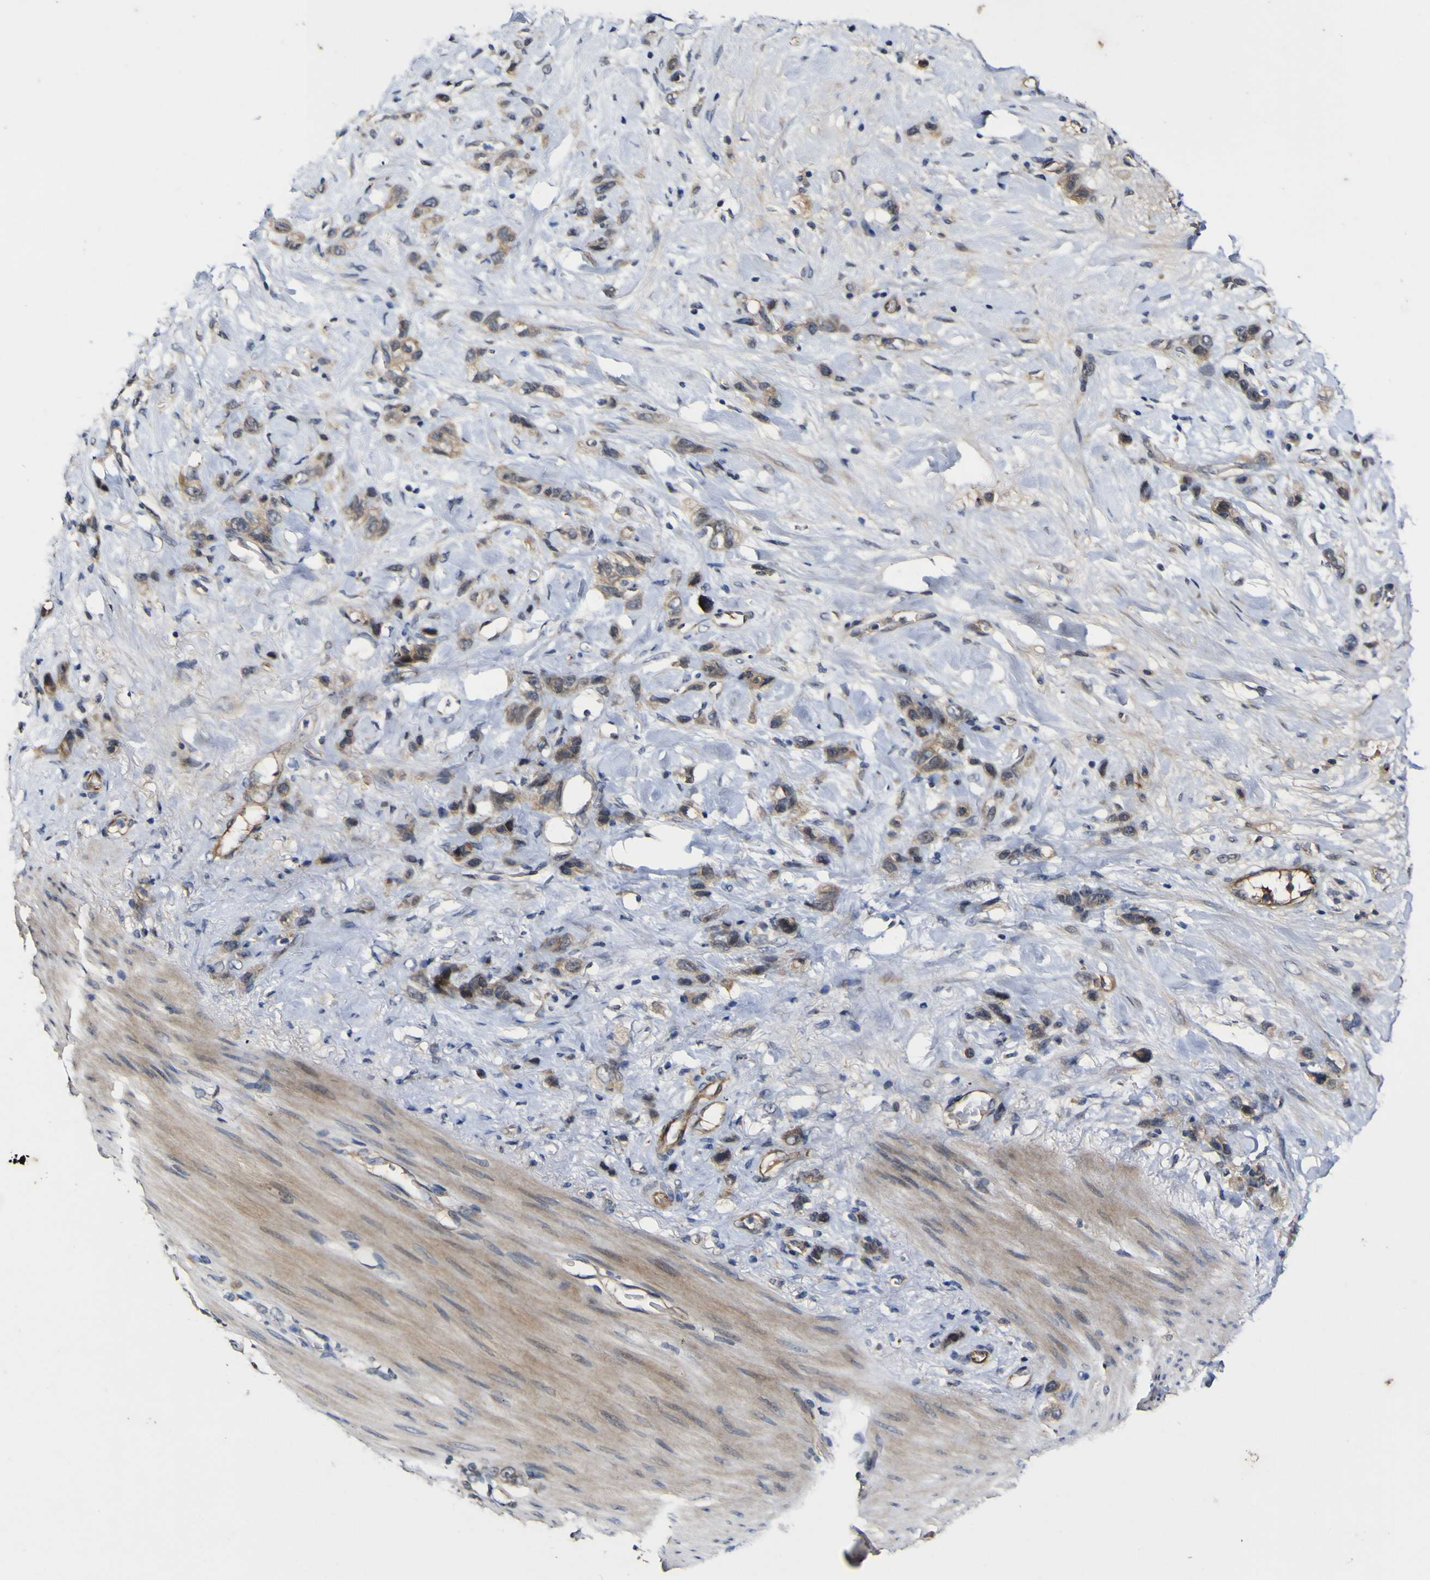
{"staining": {"intensity": "weak", "quantity": ">75%", "location": "cytoplasmic/membranous"}, "tissue": "stomach cancer", "cell_type": "Tumor cells", "image_type": "cancer", "snomed": [{"axis": "morphology", "description": "Adenocarcinoma, NOS"}, {"axis": "morphology", "description": "Adenocarcinoma, High grade"}, {"axis": "topography", "description": "Stomach, upper"}, {"axis": "topography", "description": "Stomach, lower"}], "caption": "This image reveals adenocarcinoma (high-grade) (stomach) stained with IHC to label a protein in brown. The cytoplasmic/membranous of tumor cells show weak positivity for the protein. Nuclei are counter-stained blue.", "gene": "CCL2", "patient": {"sex": "female", "age": 65}}